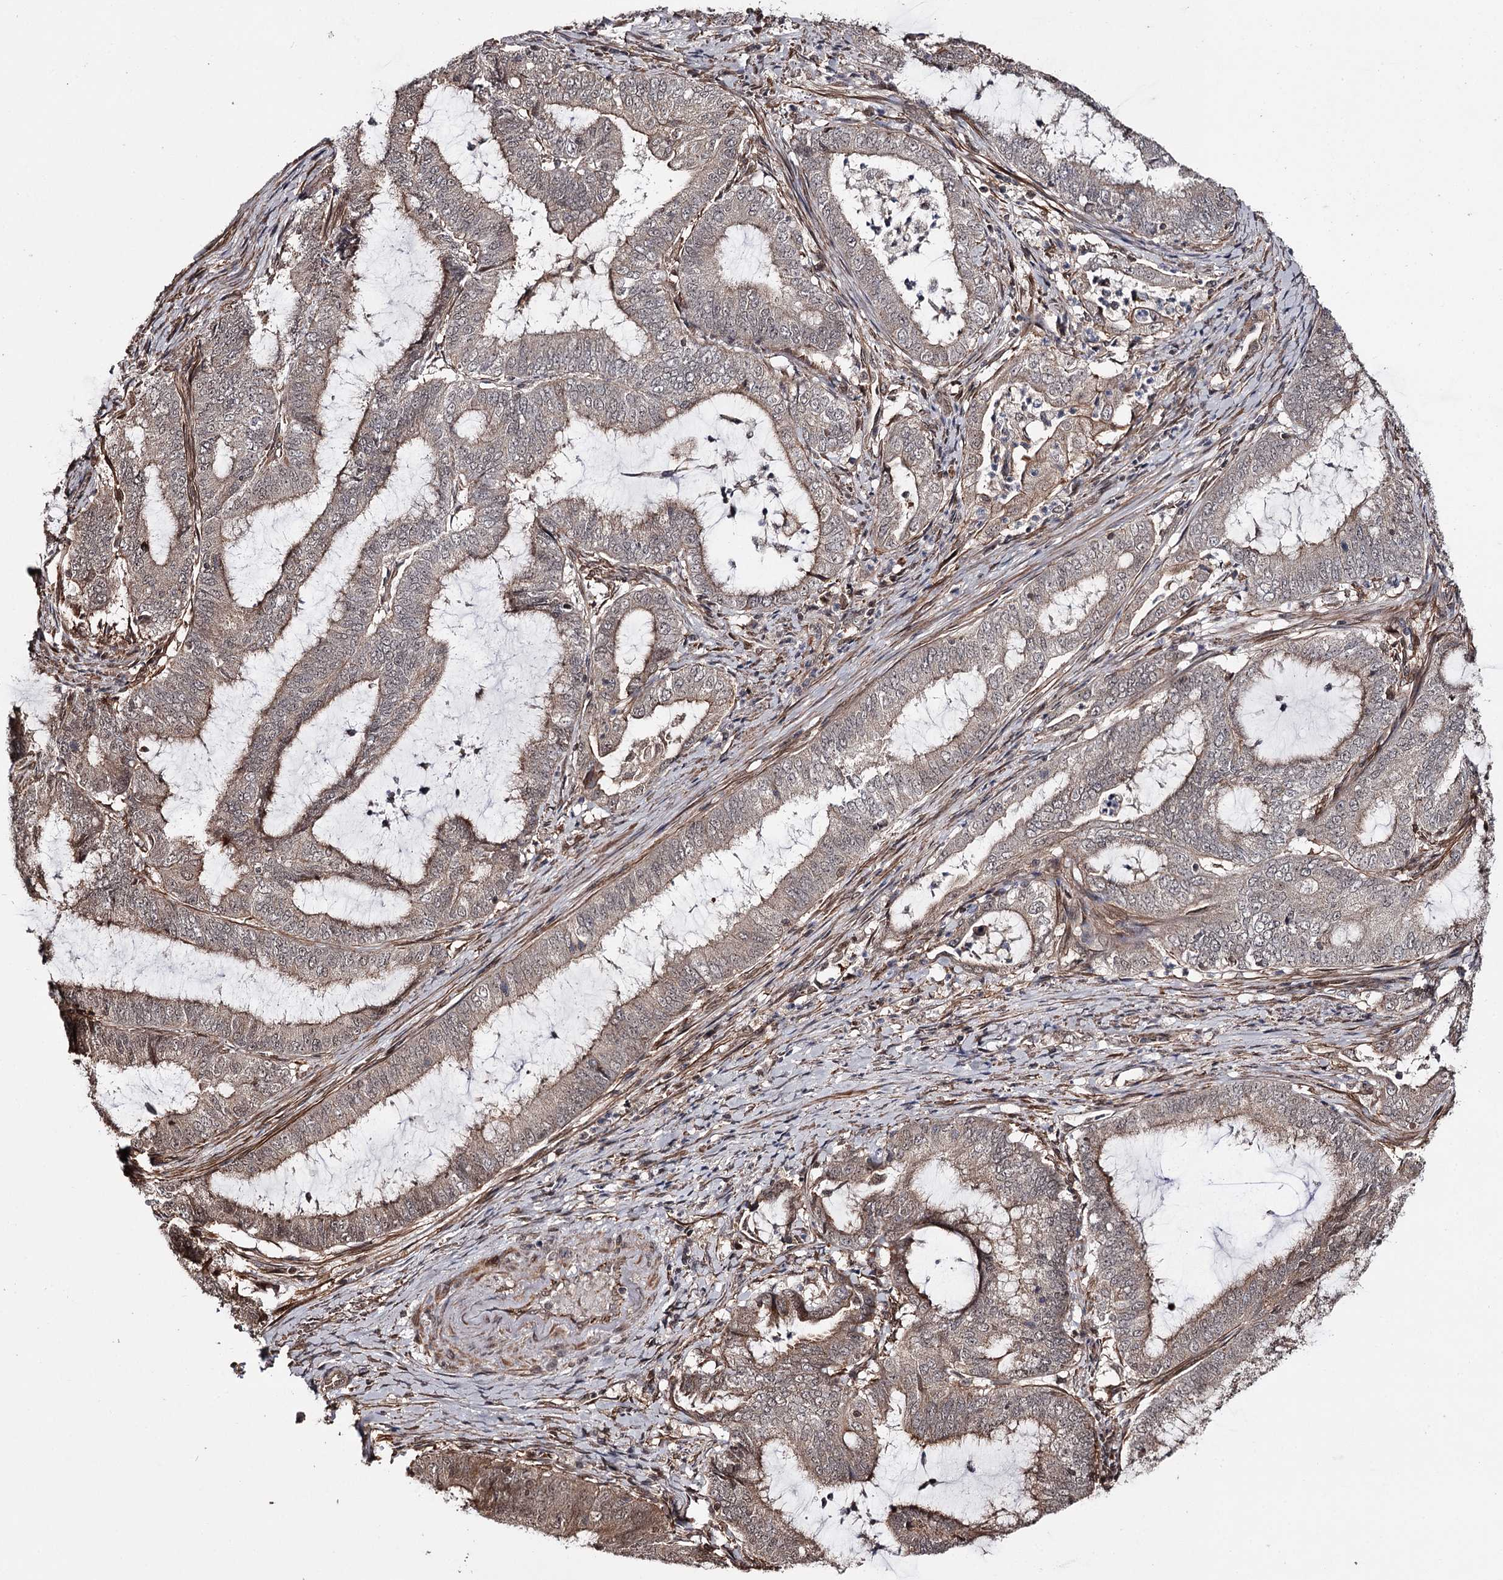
{"staining": {"intensity": "weak", "quantity": "25%-75%", "location": "cytoplasmic/membranous"}, "tissue": "endometrial cancer", "cell_type": "Tumor cells", "image_type": "cancer", "snomed": [{"axis": "morphology", "description": "Adenocarcinoma, NOS"}, {"axis": "topography", "description": "Endometrium"}], "caption": "Protein expression analysis of endometrial adenocarcinoma shows weak cytoplasmic/membranous staining in about 25%-75% of tumor cells.", "gene": "TTC33", "patient": {"sex": "female", "age": 51}}